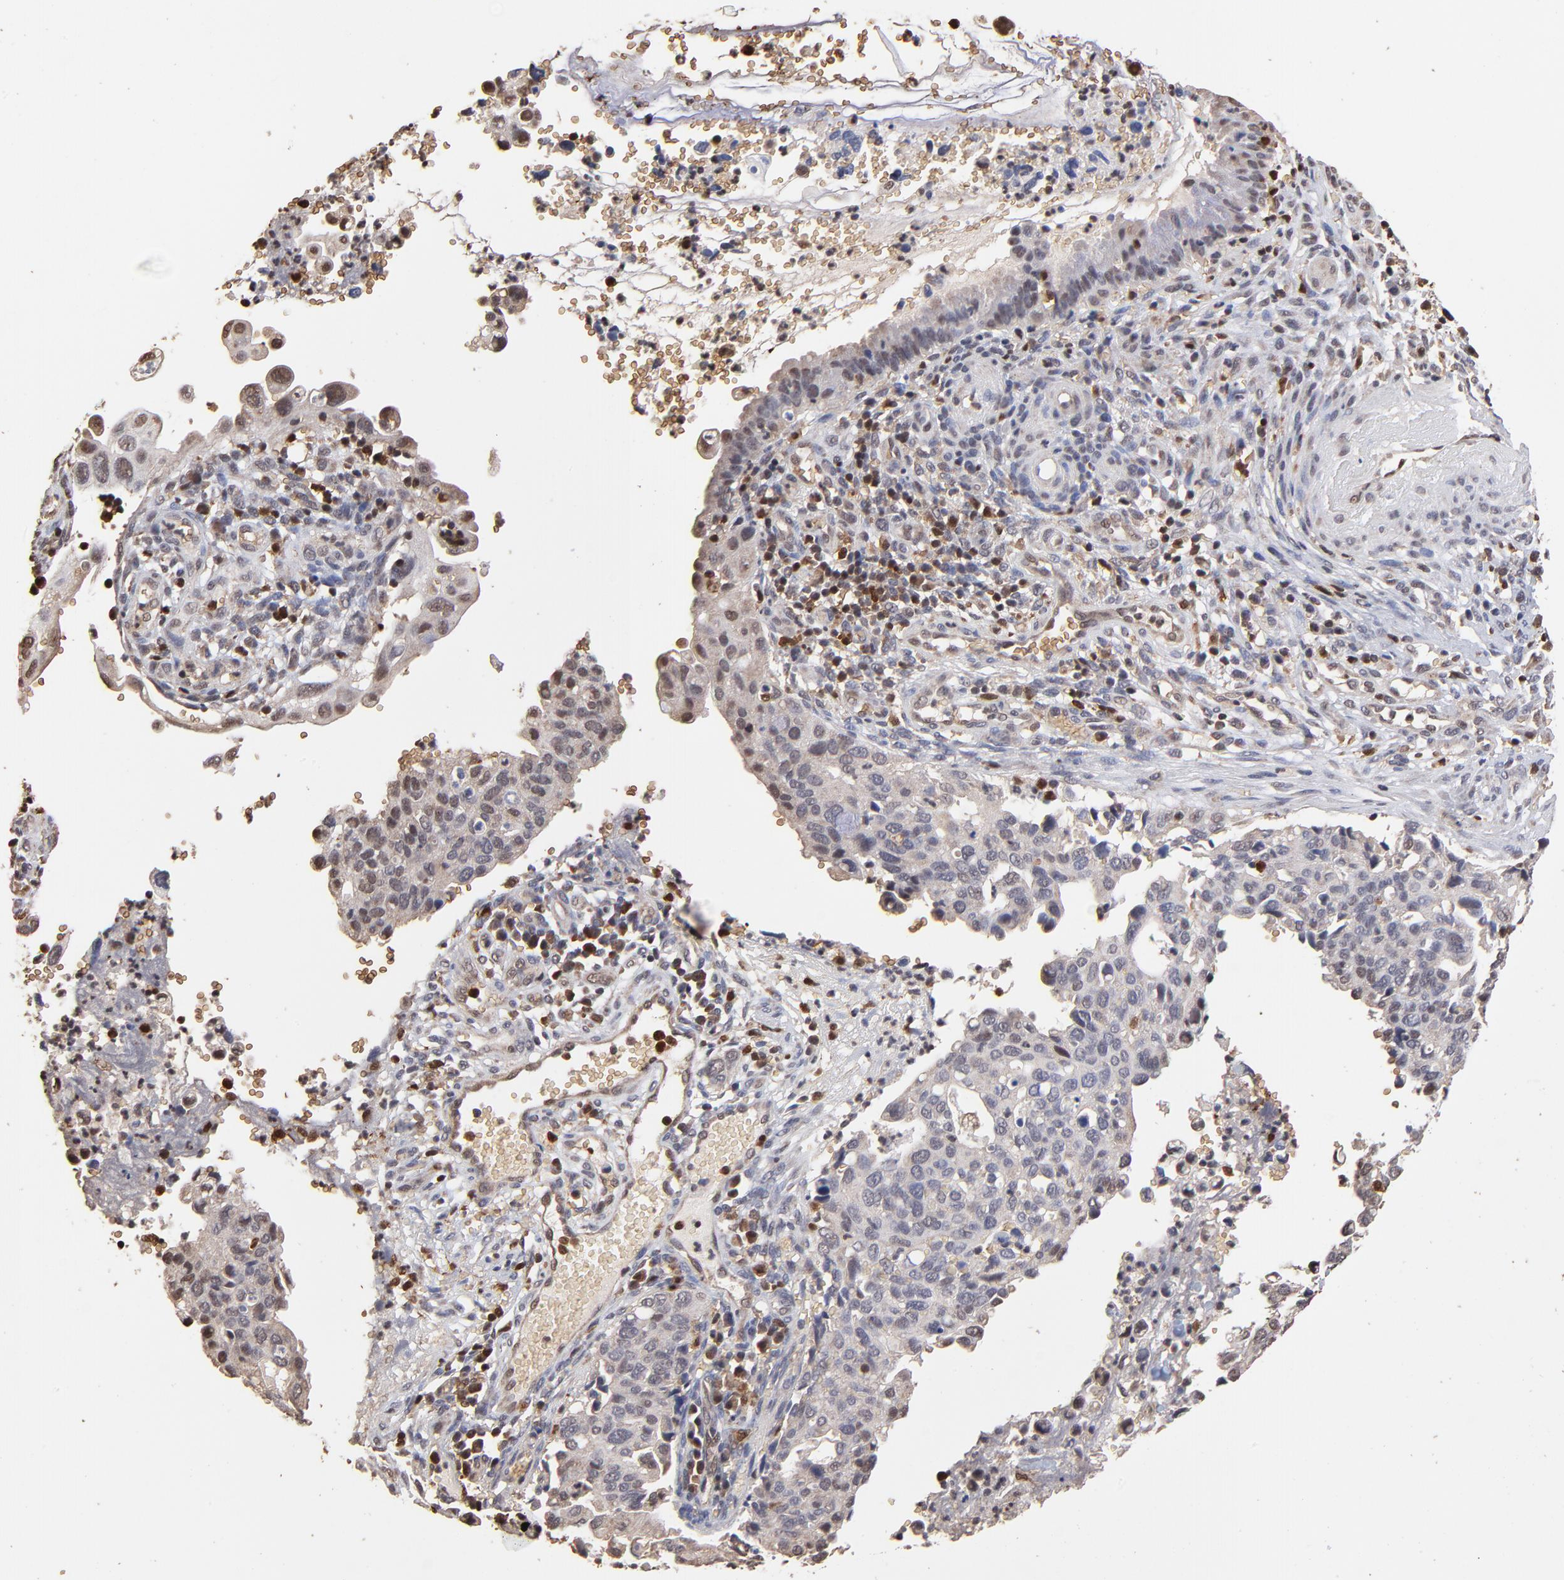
{"staining": {"intensity": "weak", "quantity": "<25%", "location": "nuclear"}, "tissue": "cervical cancer", "cell_type": "Tumor cells", "image_type": "cancer", "snomed": [{"axis": "morphology", "description": "Normal tissue, NOS"}, {"axis": "morphology", "description": "Squamous cell carcinoma, NOS"}, {"axis": "topography", "description": "Cervix"}], "caption": "A histopathology image of cervical cancer stained for a protein reveals no brown staining in tumor cells.", "gene": "CASP1", "patient": {"sex": "female", "age": 45}}